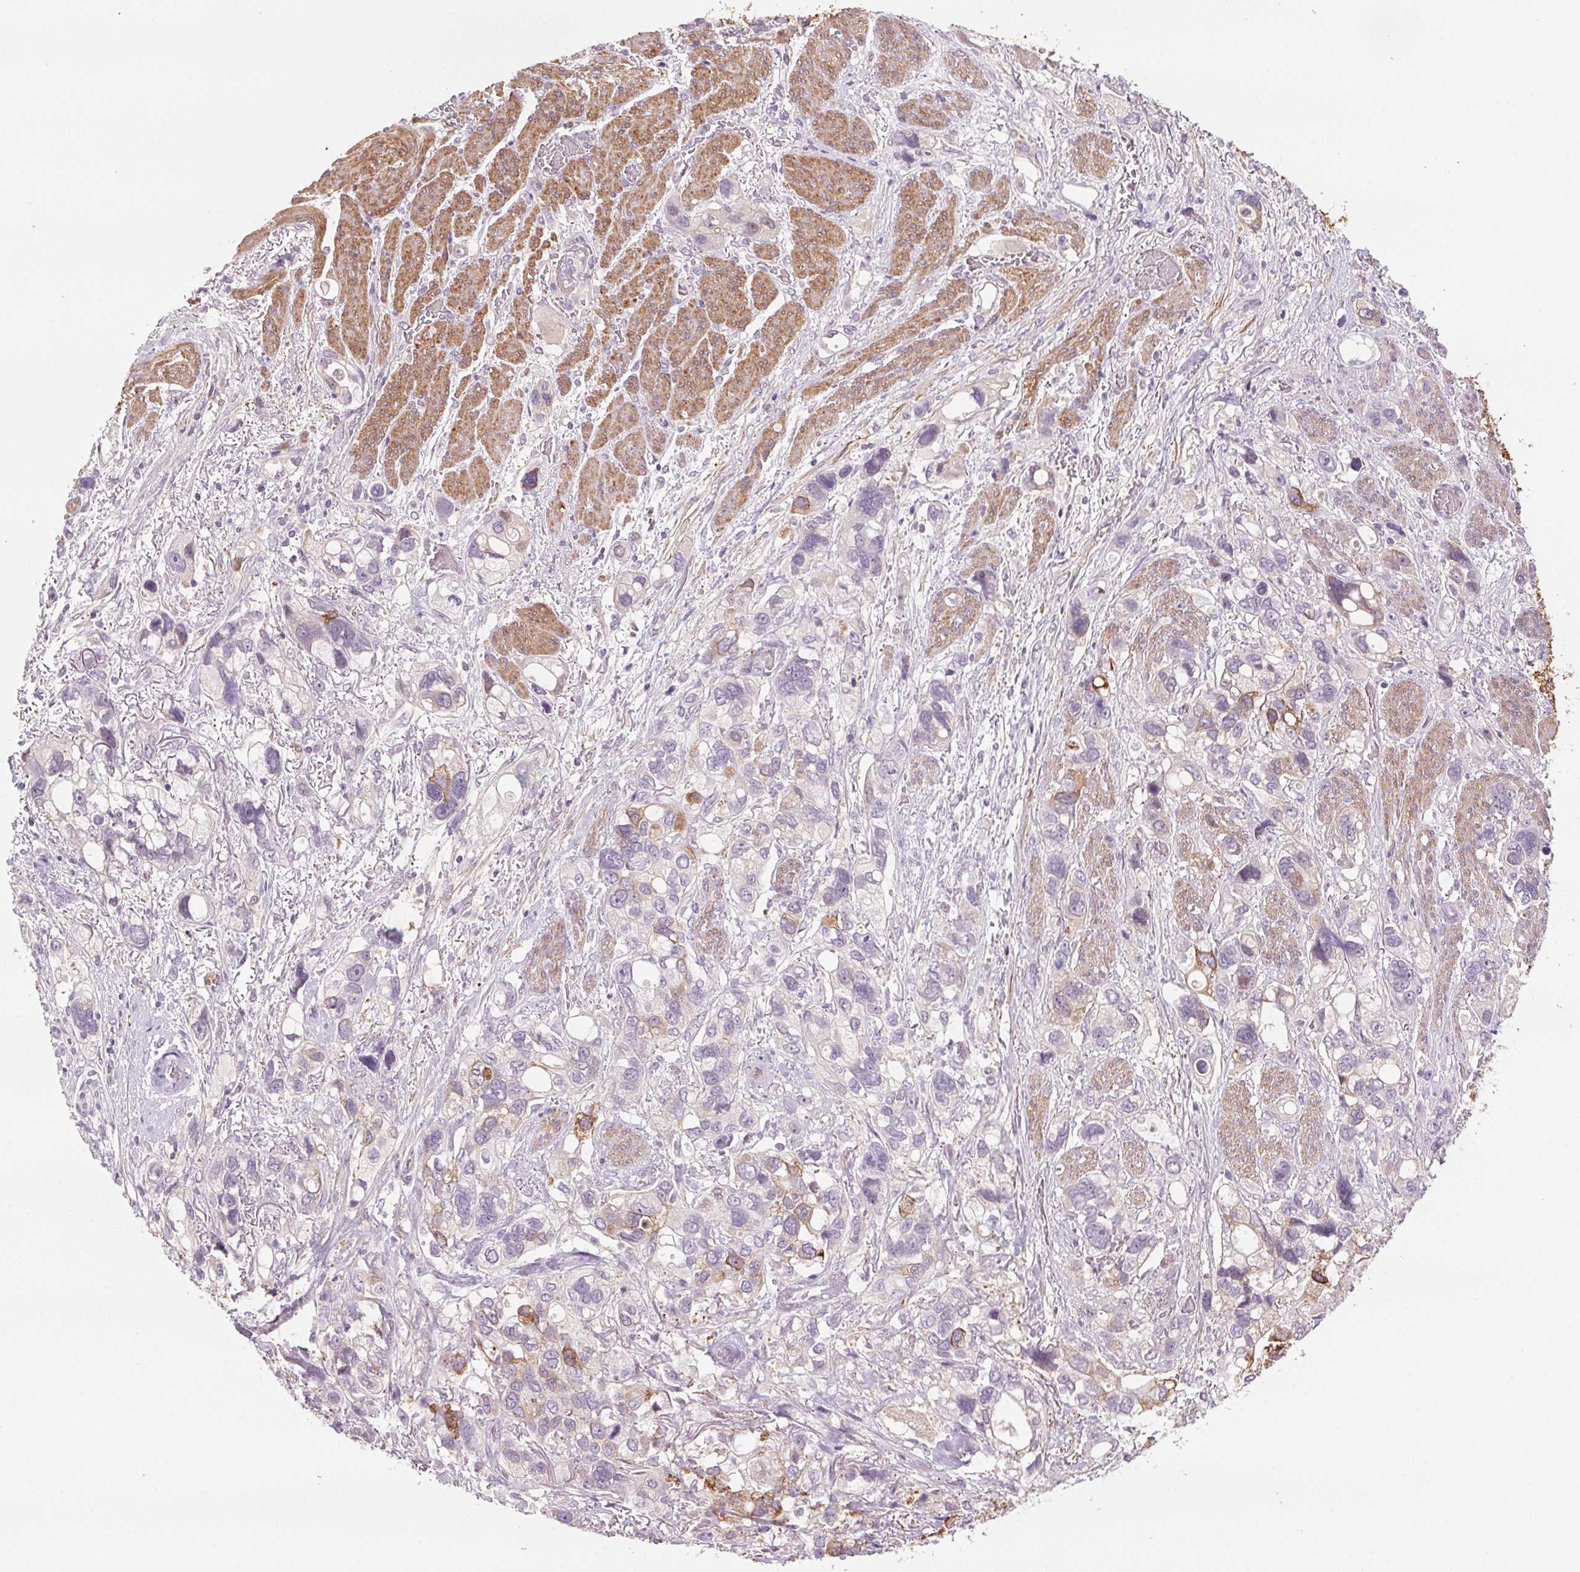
{"staining": {"intensity": "negative", "quantity": "none", "location": "none"}, "tissue": "stomach cancer", "cell_type": "Tumor cells", "image_type": "cancer", "snomed": [{"axis": "morphology", "description": "Adenocarcinoma, NOS"}, {"axis": "topography", "description": "Stomach, upper"}], "caption": "The image shows no significant staining in tumor cells of stomach adenocarcinoma.", "gene": "HHLA2", "patient": {"sex": "female", "age": 81}}